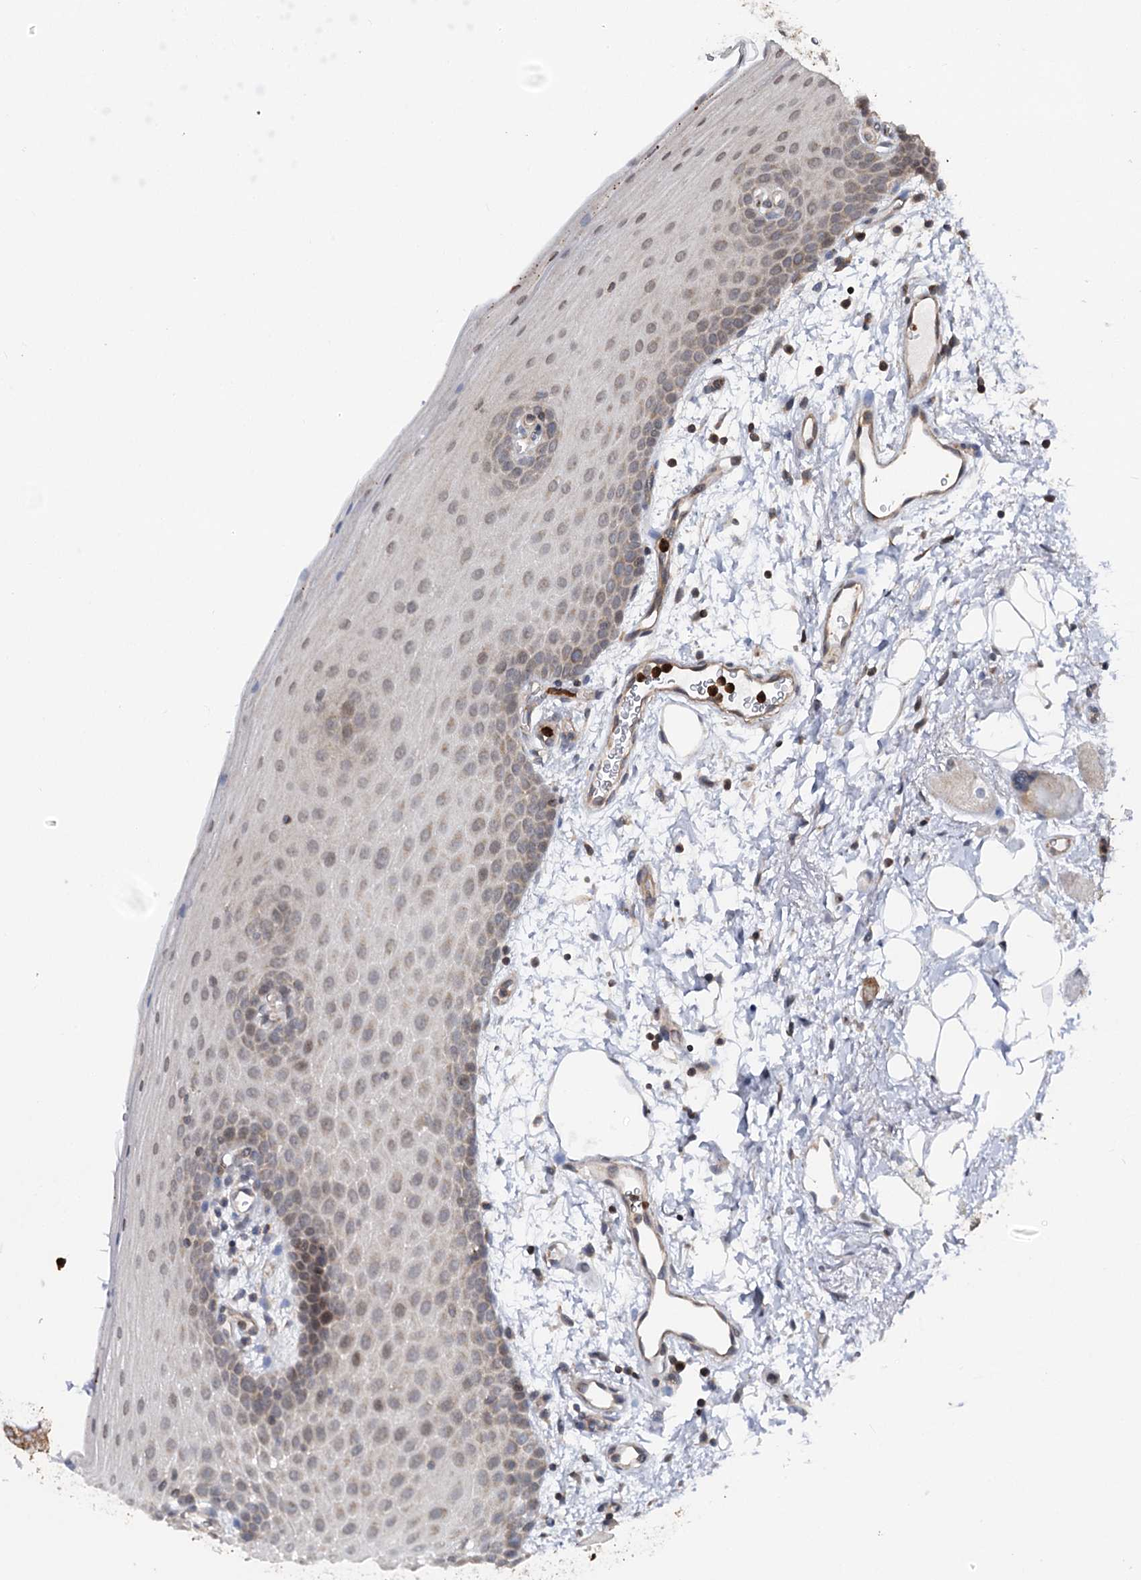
{"staining": {"intensity": "moderate", "quantity": "25%-75%", "location": "cytoplasmic/membranous"}, "tissue": "oral mucosa", "cell_type": "Squamous epithelial cells", "image_type": "normal", "snomed": [{"axis": "morphology", "description": "Normal tissue, NOS"}, {"axis": "topography", "description": "Oral tissue"}], "caption": "Oral mucosa stained with DAB IHC demonstrates medium levels of moderate cytoplasmic/membranous staining in approximately 25%-75% of squamous epithelial cells. The staining is performed using DAB (3,3'-diaminobenzidine) brown chromogen to label protein expression. The nuclei are counter-stained blue using hematoxylin.", "gene": "FGFR1OP2", "patient": {"sex": "male", "age": 68}}